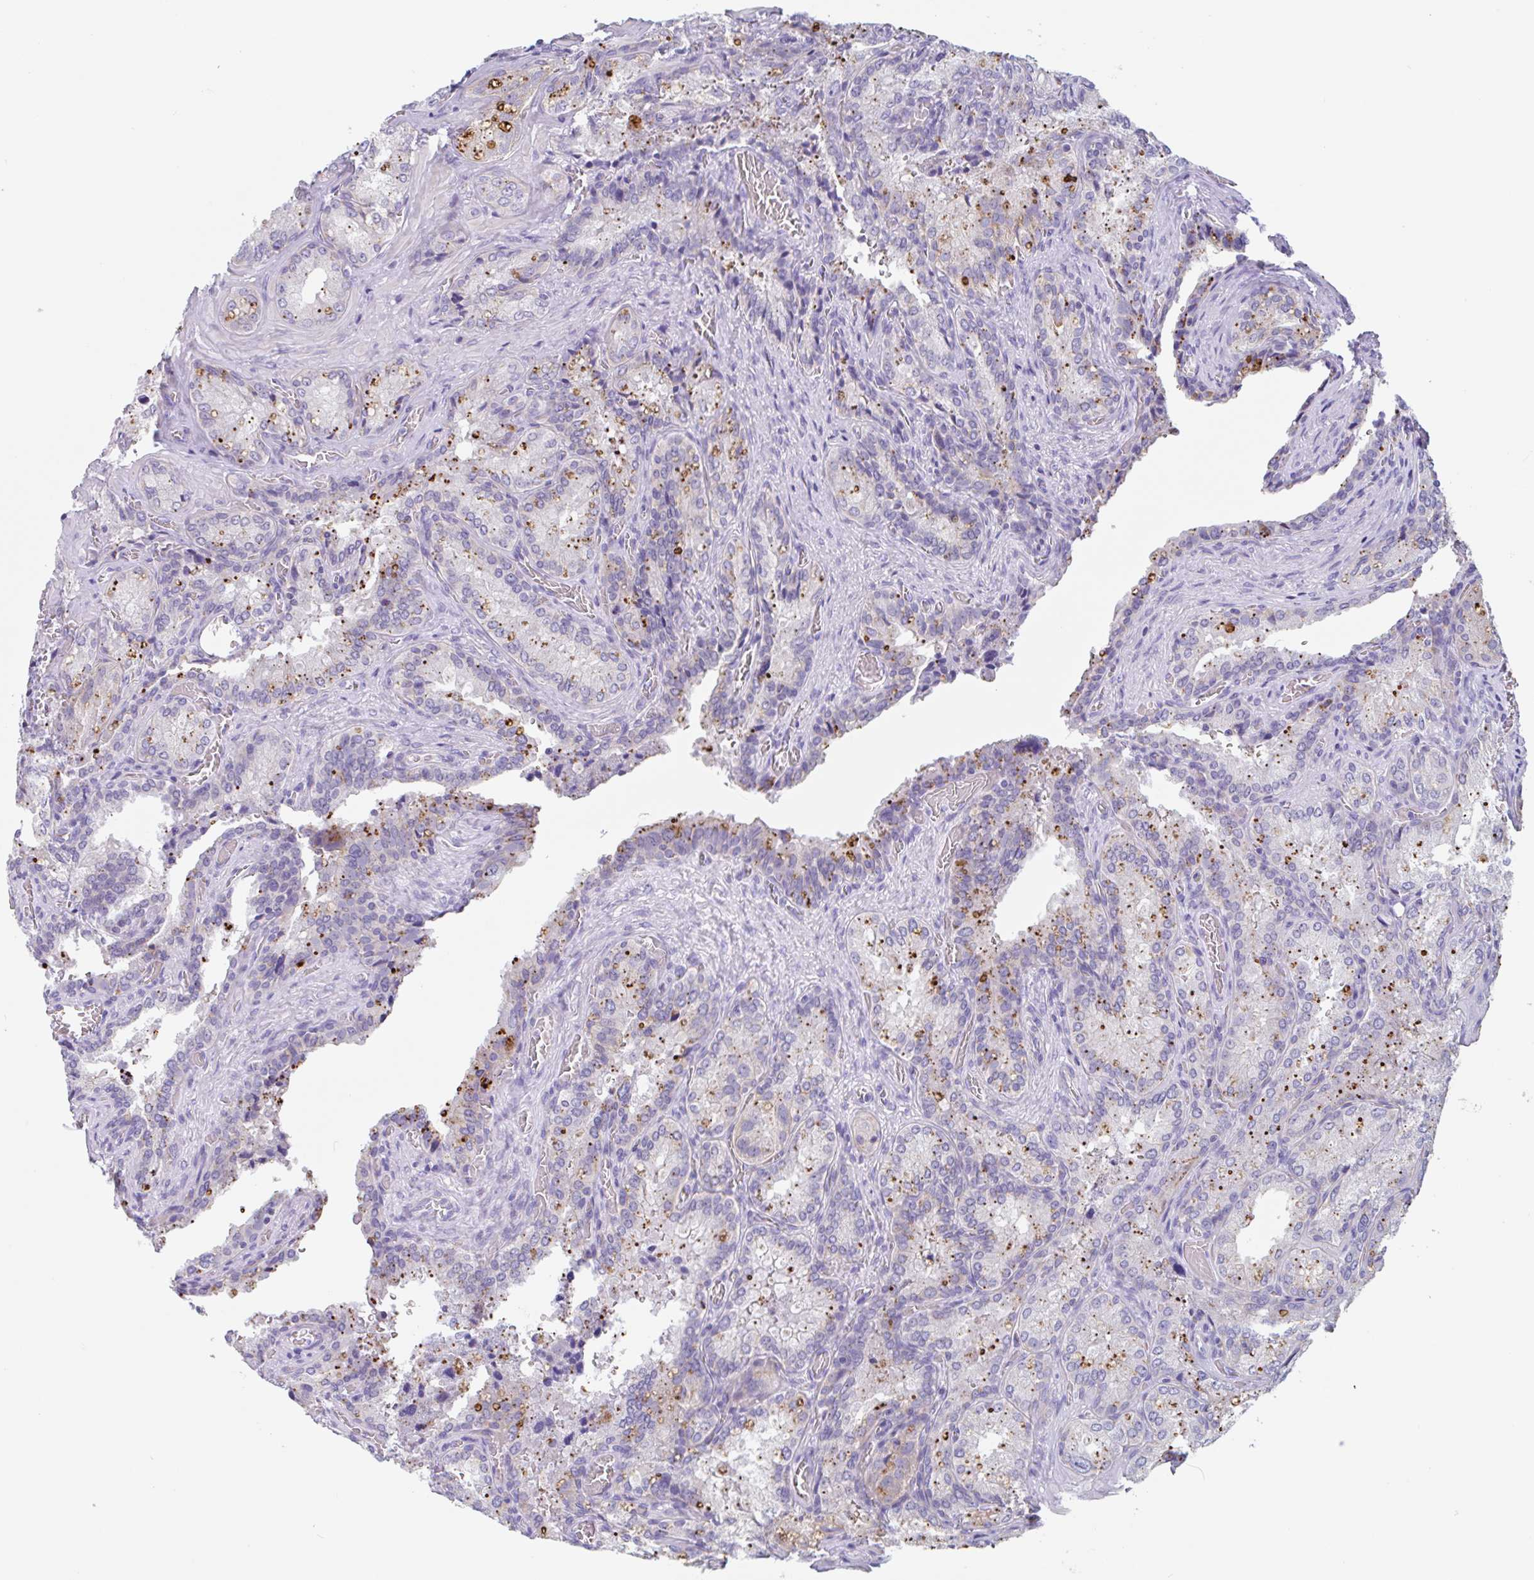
{"staining": {"intensity": "moderate", "quantity": "<25%", "location": "cytoplasmic/membranous"}, "tissue": "seminal vesicle", "cell_type": "Glandular cells", "image_type": "normal", "snomed": [{"axis": "morphology", "description": "Normal tissue, NOS"}, {"axis": "topography", "description": "Seminal veicle"}], "caption": "Immunohistochemistry (IHC) histopathology image of benign human seminal vesicle stained for a protein (brown), which displays low levels of moderate cytoplasmic/membranous positivity in about <25% of glandular cells.", "gene": "LENG9", "patient": {"sex": "male", "age": 47}}